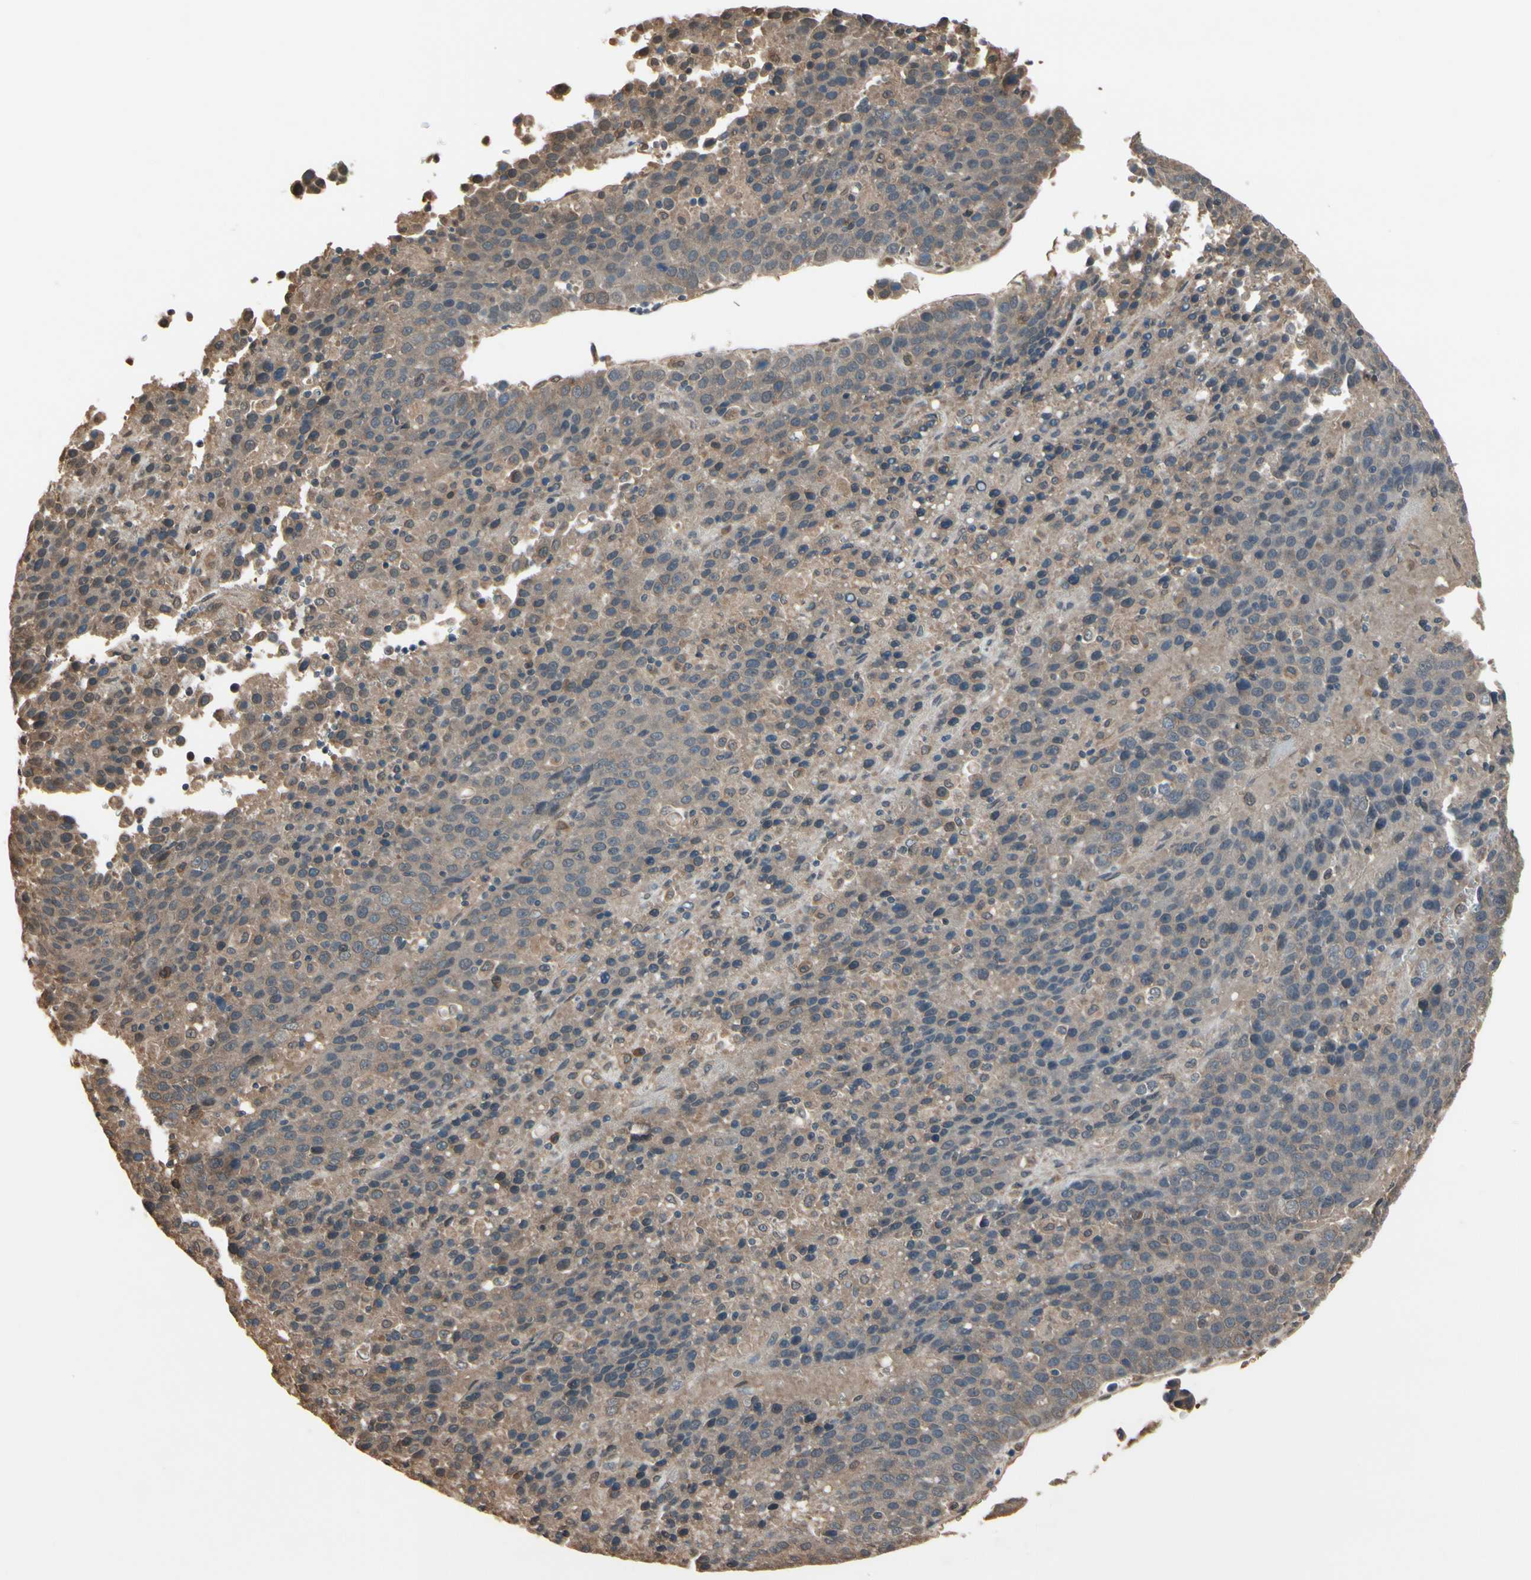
{"staining": {"intensity": "weak", "quantity": ">75%", "location": "cytoplasmic/membranous"}, "tissue": "liver cancer", "cell_type": "Tumor cells", "image_type": "cancer", "snomed": [{"axis": "morphology", "description": "Carcinoma, Hepatocellular, NOS"}, {"axis": "topography", "description": "Liver"}], "caption": "Tumor cells exhibit weak cytoplasmic/membranous expression in about >75% of cells in liver hepatocellular carcinoma. Ihc stains the protein of interest in brown and the nuclei are stained blue.", "gene": "PNPLA7", "patient": {"sex": "female", "age": 53}}